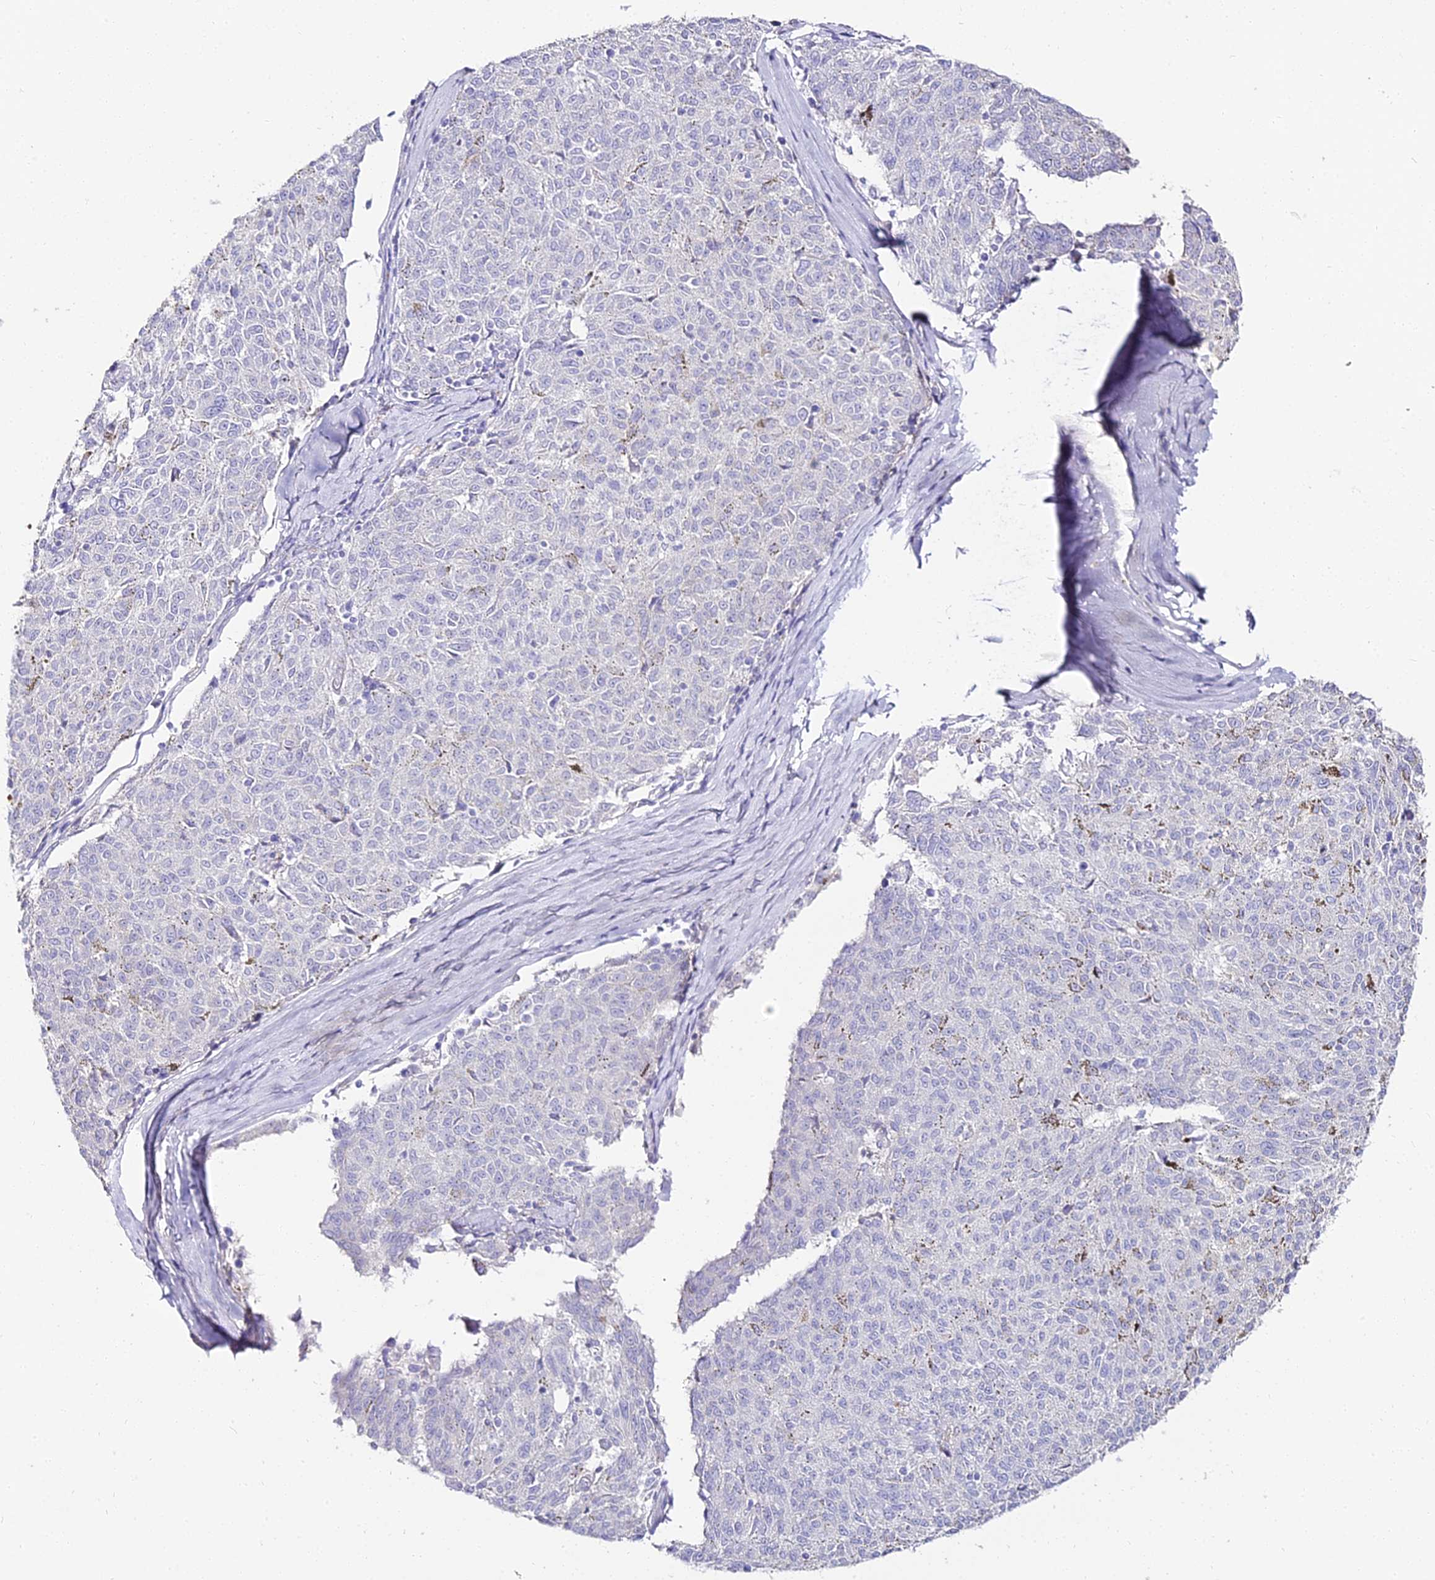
{"staining": {"intensity": "negative", "quantity": "none", "location": "none"}, "tissue": "melanoma", "cell_type": "Tumor cells", "image_type": "cancer", "snomed": [{"axis": "morphology", "description": "Malignant melanoma, NOS"}, {"axis": "topography", "description": "Skin"}], "caption": "IHC histopathology image of neoplastic tissue: human melanoma stained with DAB (3,3'-diaminobenzidine) demonstrates no significant protein positivity in tumor cells. (DAB (3,3'-diaminobenzidine) IHC visualized using brightfield microscopy, high magnification).", "gene": "ALPG", "patient": {"sex": "female", "age": 72}}